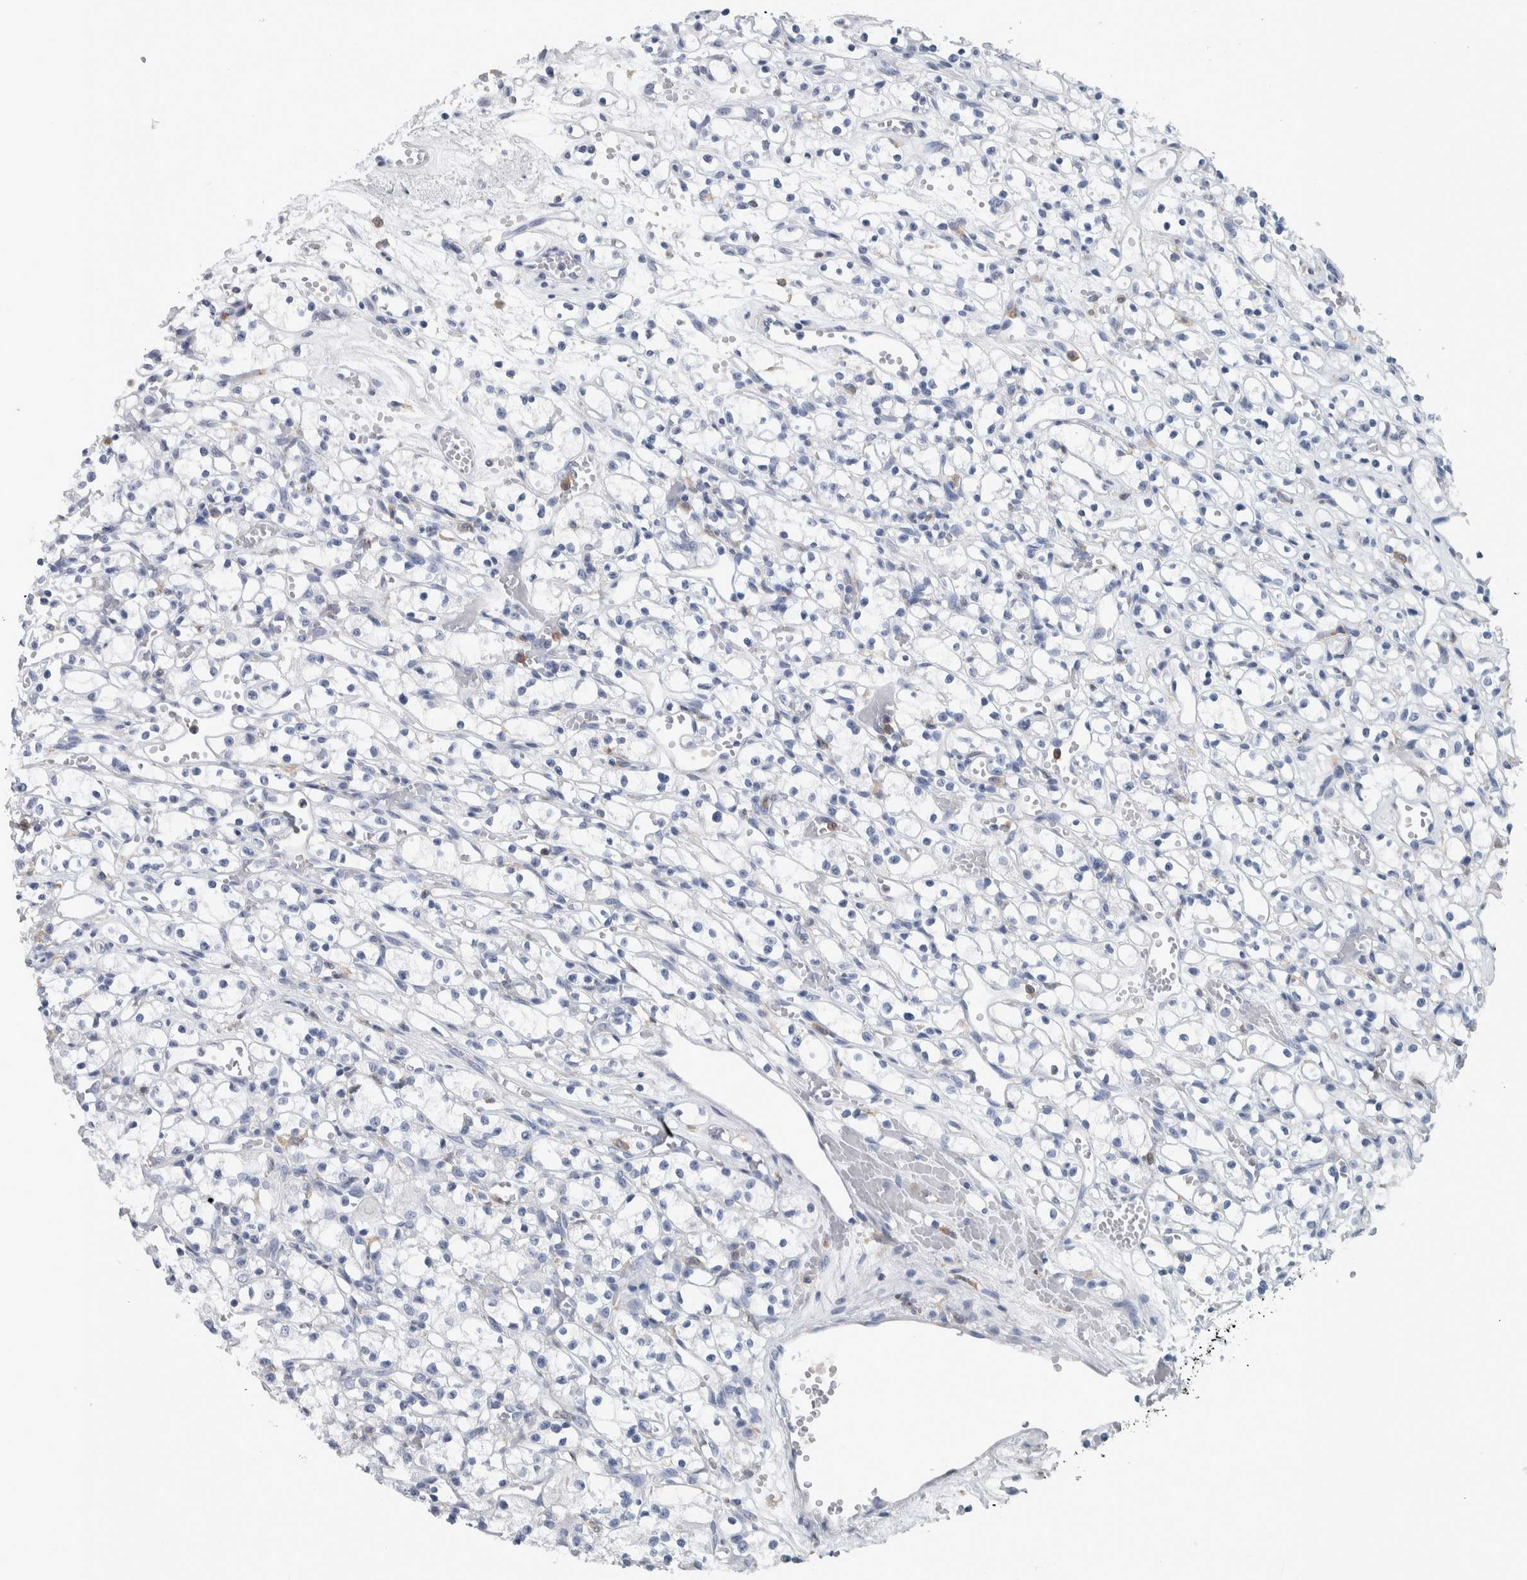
{"staining": {"intensity": "negative", "quantity": "none", "location": "none"}, "tissue": "renal cancer", "cell_type": "Tumor cells", "image_type": "cancer", "snomed": [{"axis": "morphology", "description": "Adenocarcinoma, NOS"}, {"axis": "topography", "description": "Kidney"}], "caption": "This is a photomicrograph of immunohistochemistry staining of renal cancer, which shows no staining in tumor cells. (DAB immunohistochemistry (IHC), high magnification).", "gene": "SKAP2", "patient": {"sex": "female", "age": 59}}